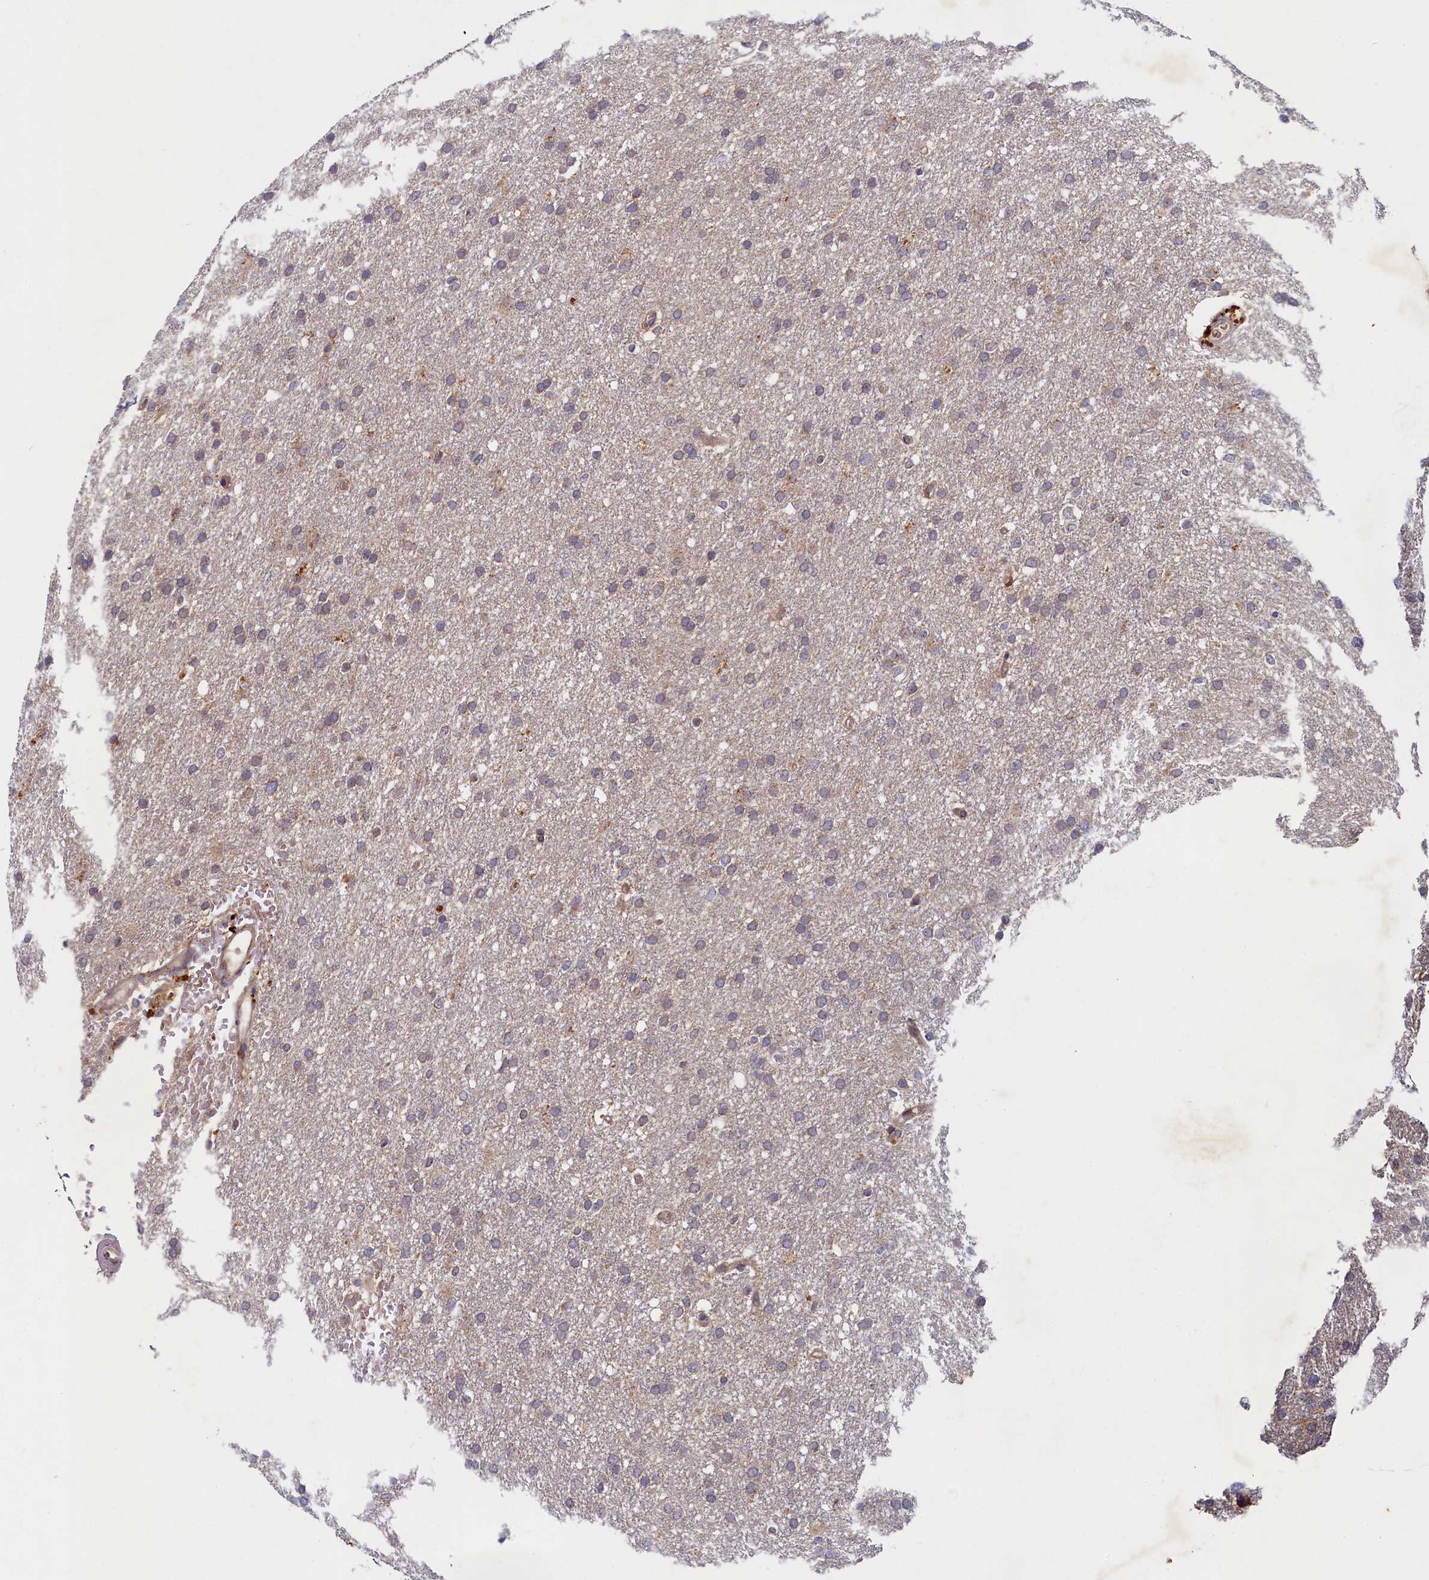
{"staining": {"intensity": "weak", "quantity": "<25%", "location": "cytoplasmic/membranous"}, "tissue": "glioma", "cell_type": "Tumor cells", "image_type": "cancer", "snomed": [{"axis": "morphology", "description": "Glioma, malignant, High grade"}, {"axis": "topography", "description": "Cerebral cortex"}], "caption": "Tumor cells show no significant positivity in glioma.", "gene": "CEP20", "patient": {"sex": "female", "age": 36}}